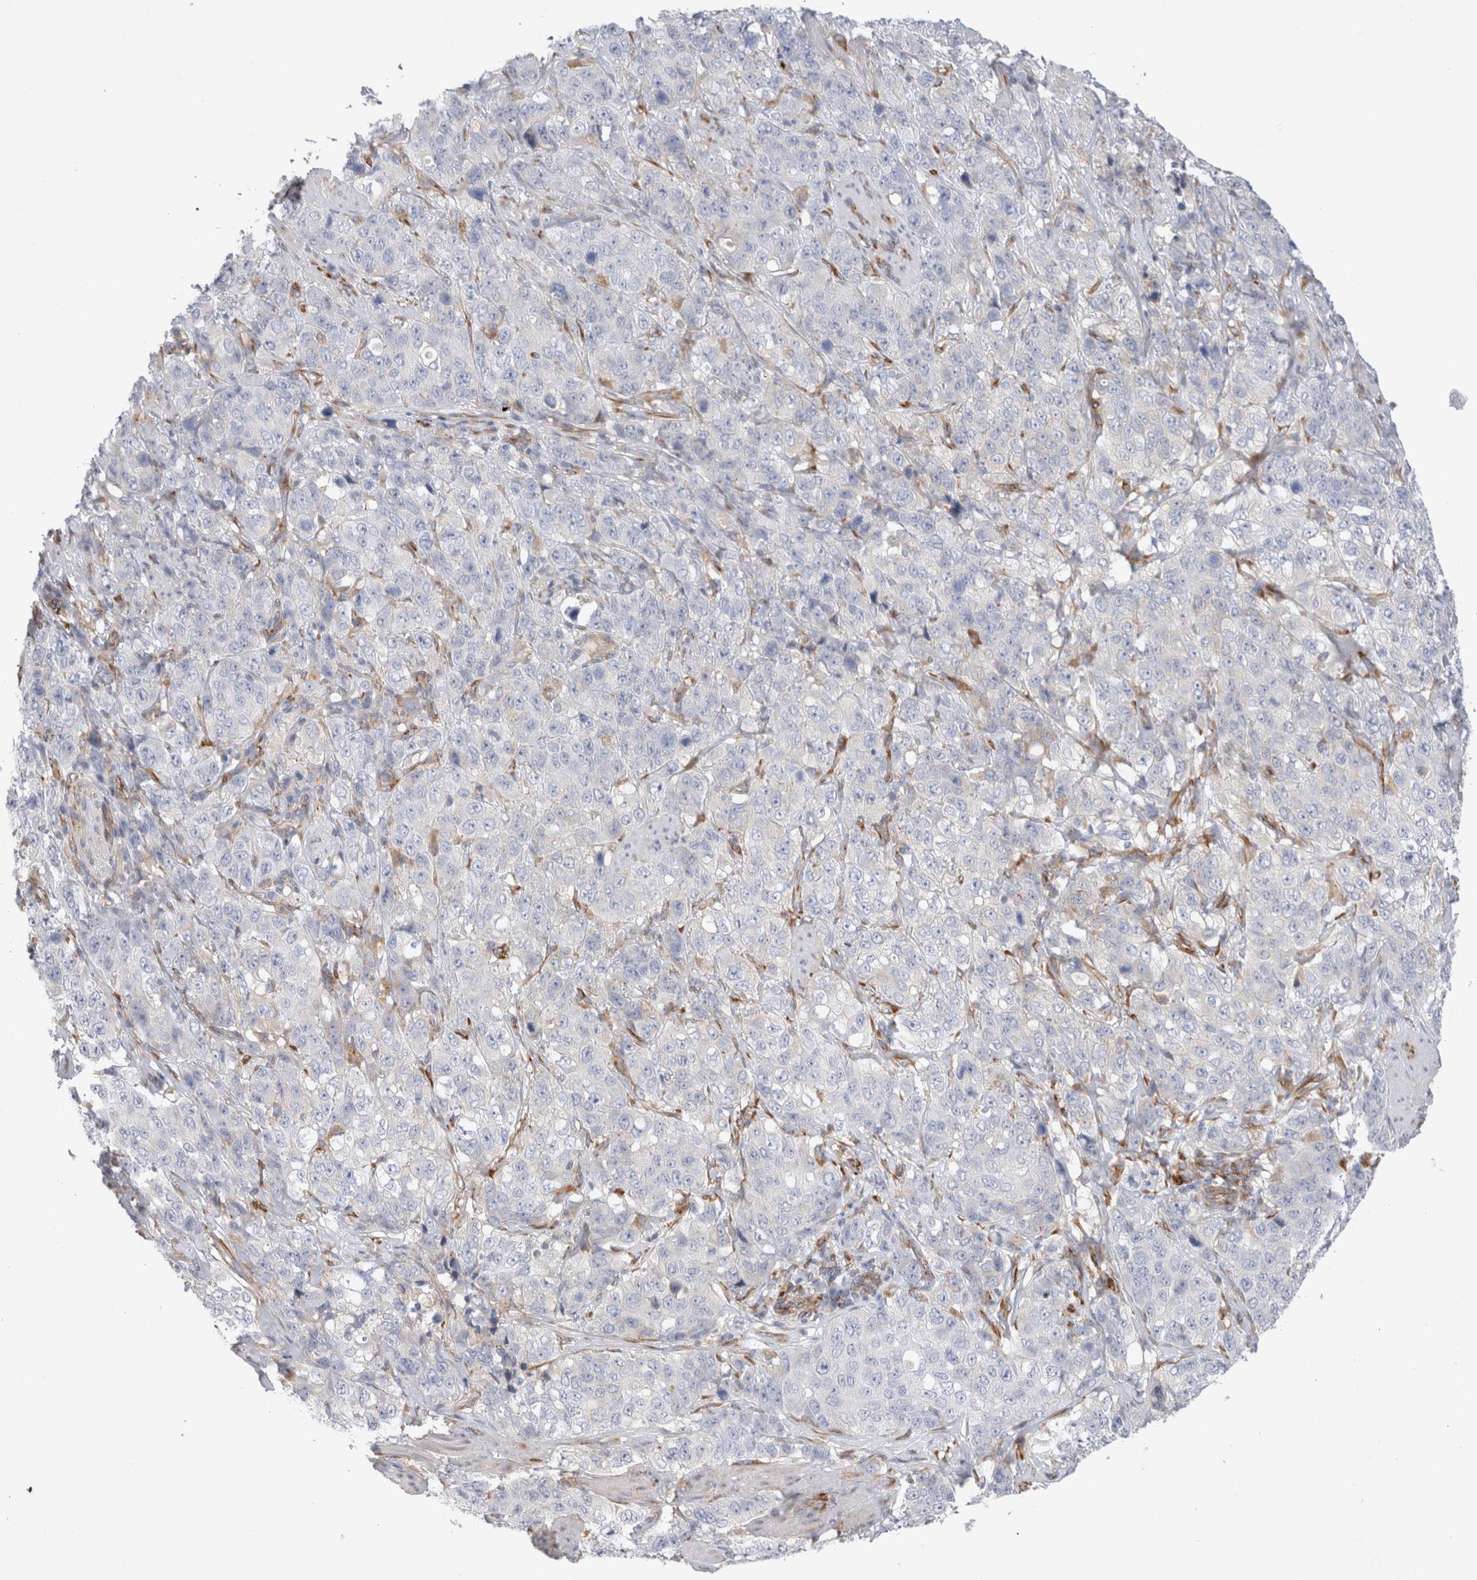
{"staining": {"intensity": "negative", "quantity": "none", "location": "none"}, "tissue": "stomach cancer", "cell_type": "Tumor cells", "image_type": "cancer", "snomed": [{"axis": "morphology", "description": "Adenocarcinoma, NOS"}, {"axis": "topography", "description": "Stomach"}], "caption": "Immunohistochemistry (IHC) histopathology image of stomach cancer stained for a protein (brown), which displays no positivity in tumor cells.", "gene": "CNPY4", "patient": {"sex": "male", "age": 48}}